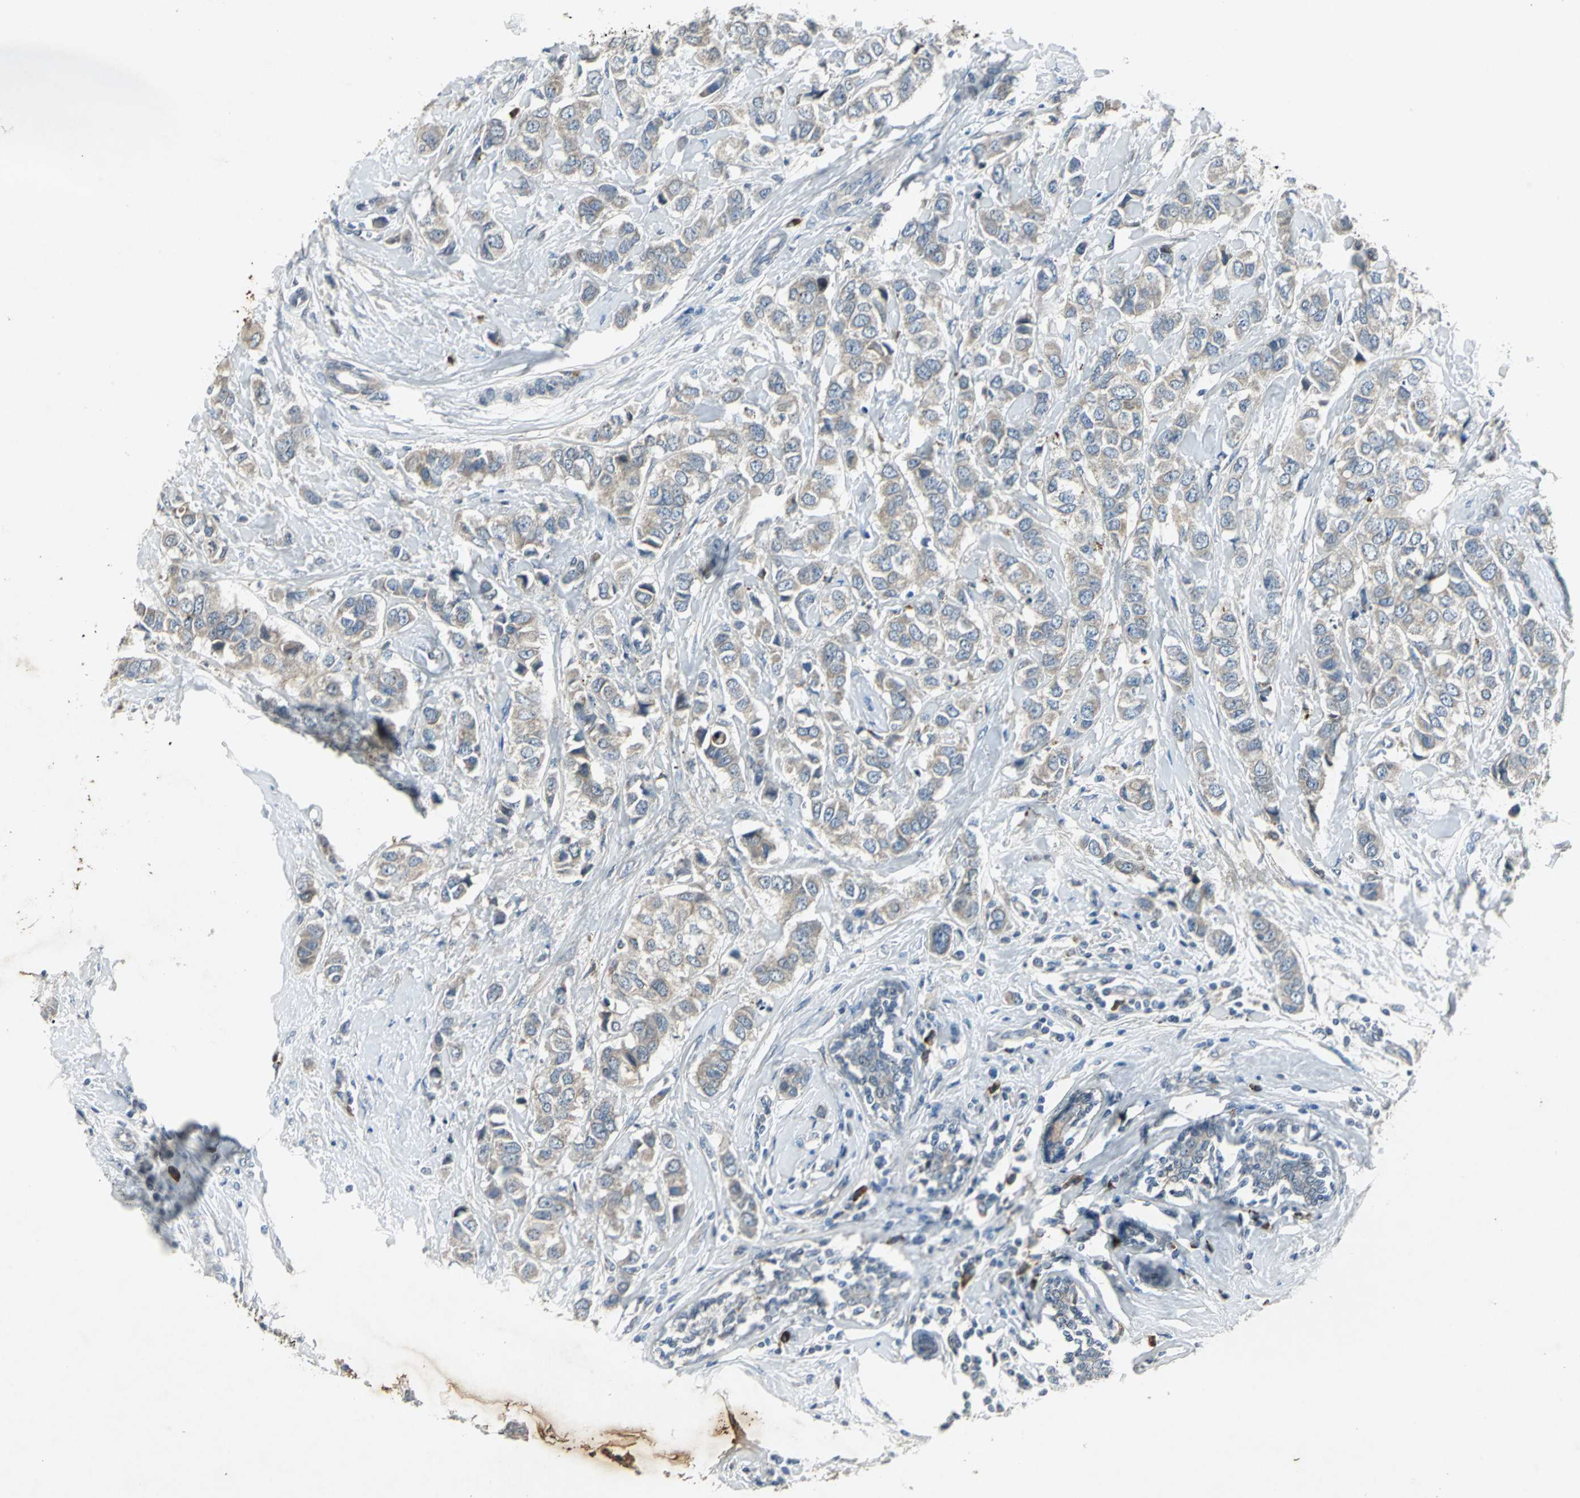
{"staining": {"intensity": "weak", "quantity": "25%-75%", "location": "cytoplasmic/membranous"}, "tissue": "breast cancer", "cell_type": "Tumor cells", "image_type": "cancer", "snomed": [{"axis": "morphology", "description": "Duct carcinoma"}, {"axis": "topography", "description": "Breast"}], "caption": "Protein expression by immunohistochemistry (IHC) demonstrates weak cytoplasmic/membranous expression in about 25%-75% of tumor cells in breast cancer.", "gene": "SLC2A13", "patient": {"sex": "female", "age": 50}}